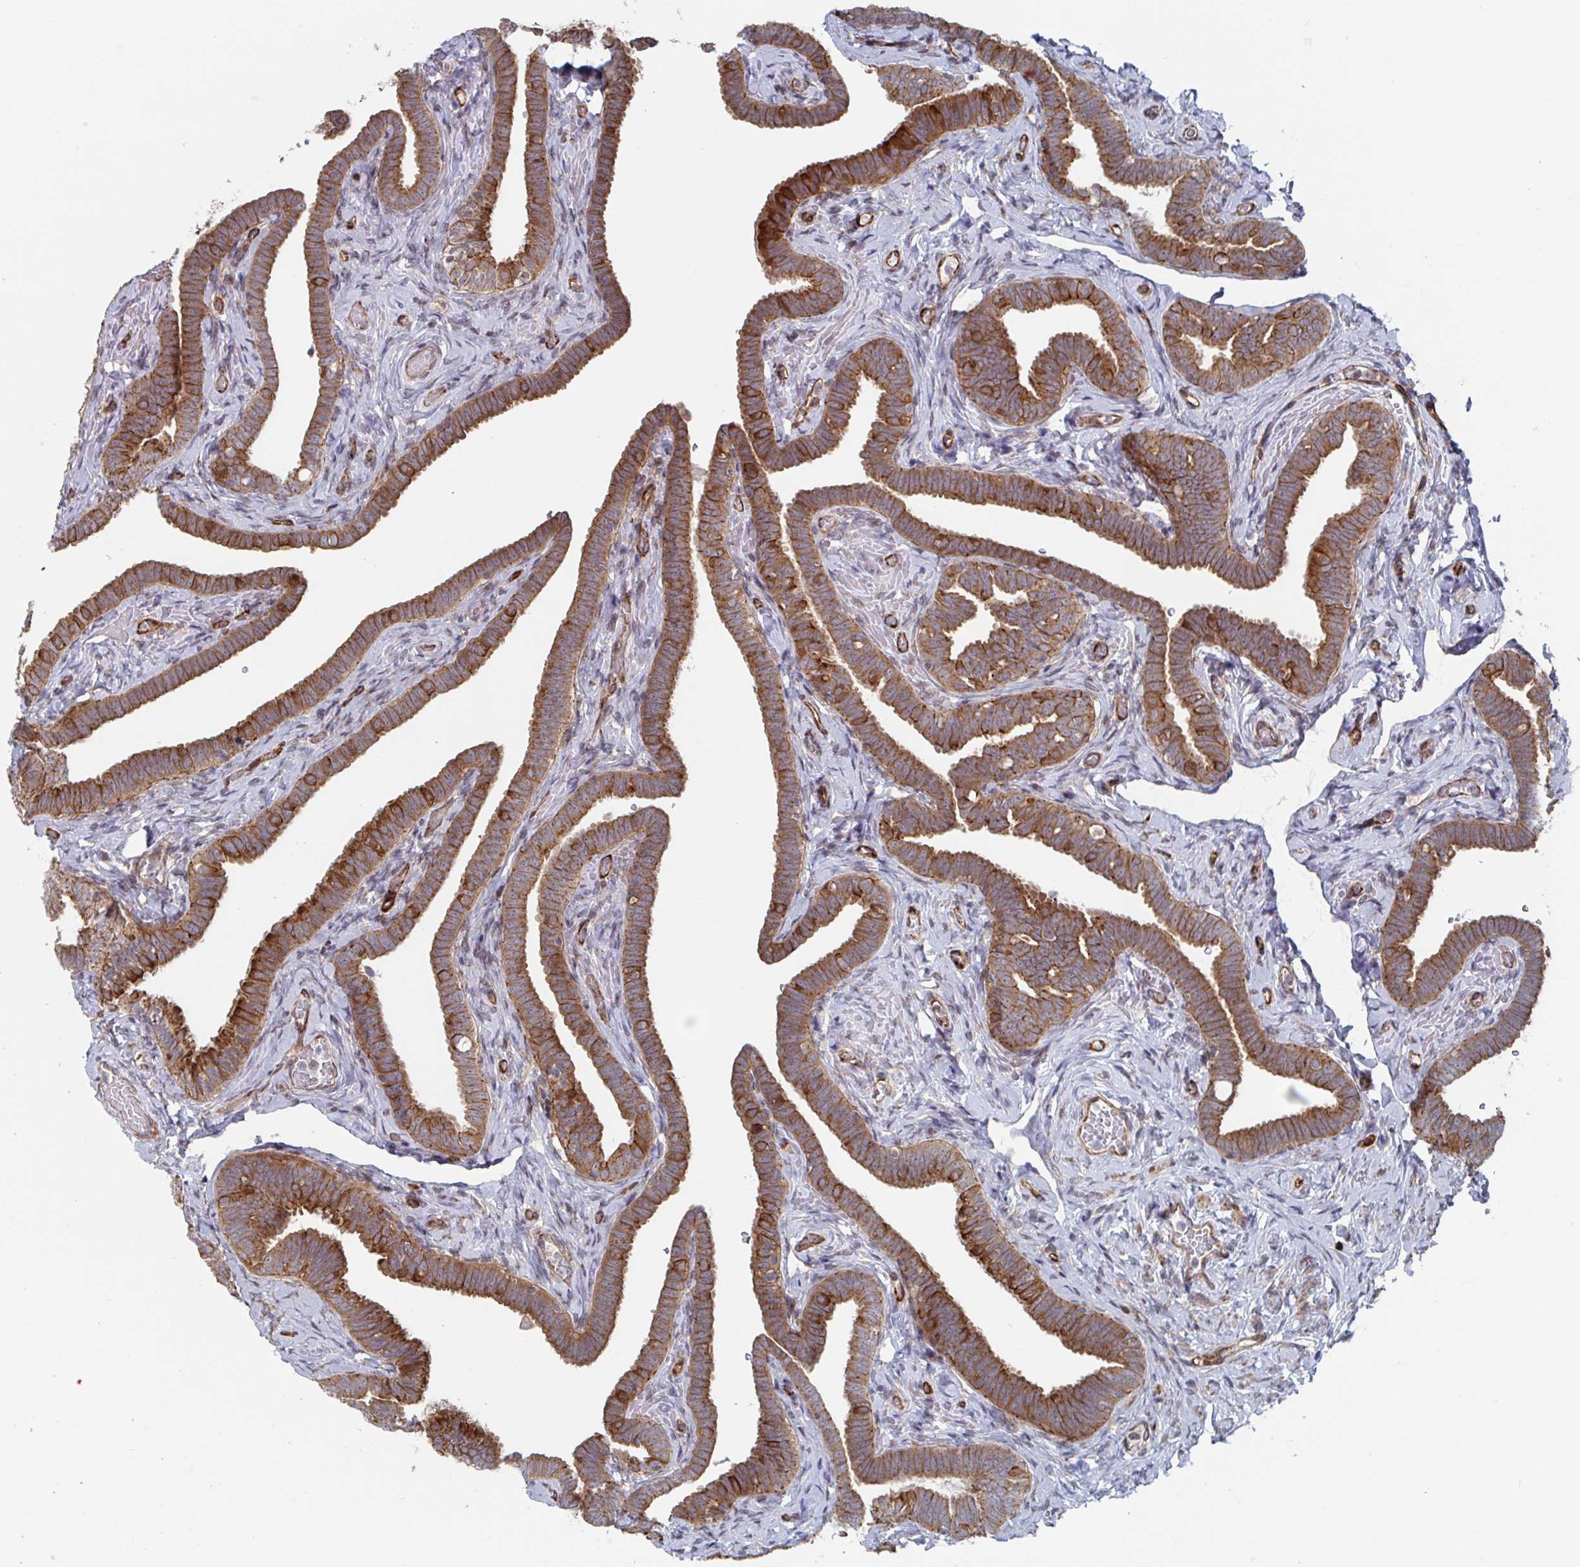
{"staining": {"intensity": "strong", "quantity": ">75%", "location": "cytoplasmic/membranous"}, "tissue": "fallopian tube", "cell_type": "Glandular cells", "image_type": "normal", "snomed": [{"axis": "morphology", "description": "Normal tissue, NOS"}, {"axis": "topography", "description": "Fallopian tube"}], "caption": "IHC micrograph of normal human fallopian tube stained for a protein (brown), which reveals high levels of strong cytoplasmic/membranous staining in approximately >75% of glandular cells.", "gene": "DVL3", "patient": {"sex": "female", "age": 69}}